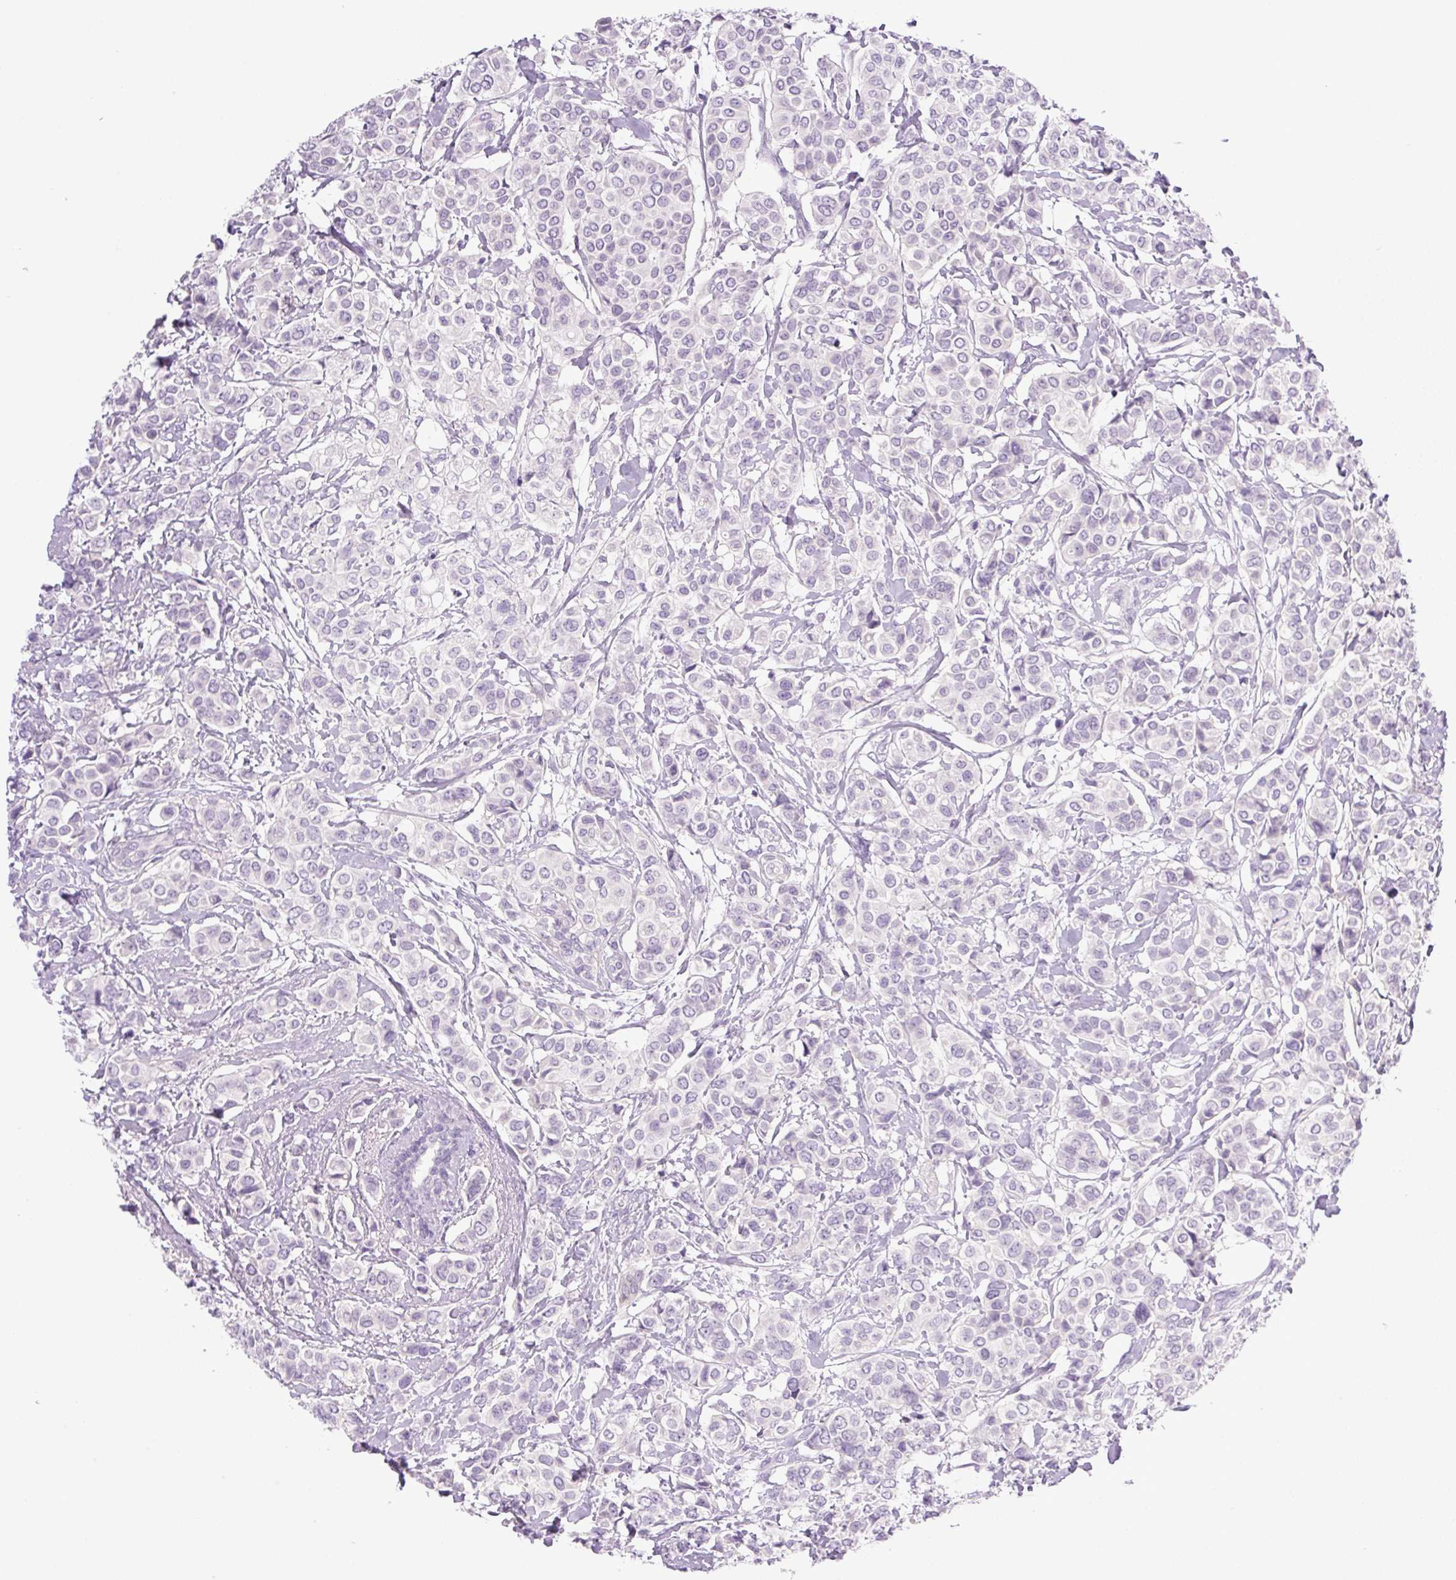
{"staining": {"intensity": "negative", "quantity": "none", "location": "none"}, "tissue": "breast cancer", "cell_type": "Tumor cells", "image_type": "cancer", "snomed": [{"axis": "morphology", "description": "Lobular carcinoma"}, {"axis": "topography", "description": "Breast"}], "caption": "Tumor cells show no significant protein expression in breast lobular carcinoma.", "gene": "COL9A2", "patient": {"sex": "female", "age": 51}}